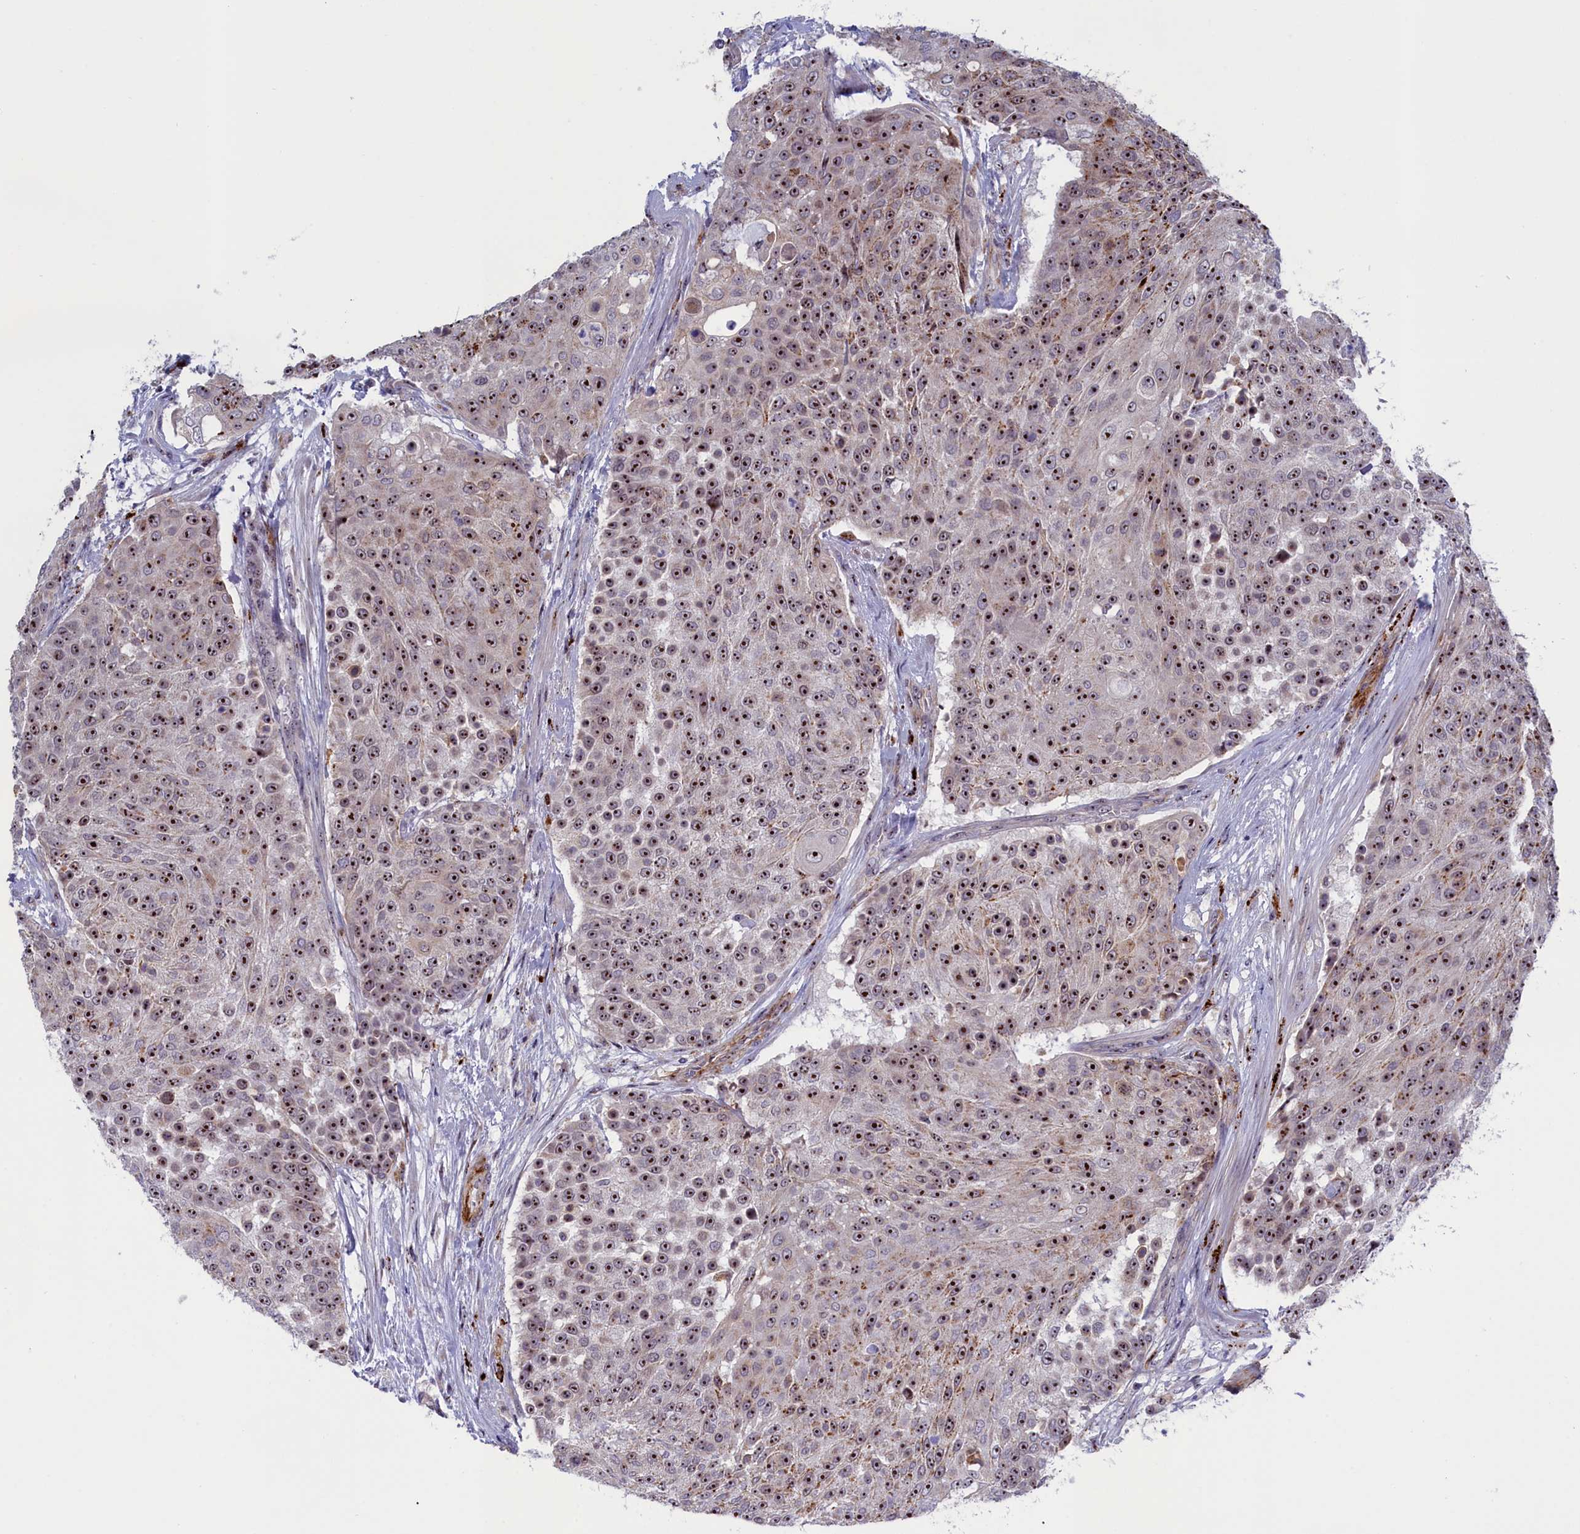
{"staining": {"intensity": "strong", "quantity": ">75%", "location": "nuclear"}, "tissue": "urothelial cancer", "cell_type": "Tumor cells", "image_type": "cancer", "snomed": [{"axis": "morphology", "description": "Urothelial carcinoma, High grade"}, {"axis": "topography", "description": "Urinary bladder"}], "caption": "Urothelial cancer stained with a brown dye demonstrates strong nuclear positive positivity in approximately >75% of tumor cells.", "gene": "PPAN", "patient": {"sex": "female", "age": 63}}